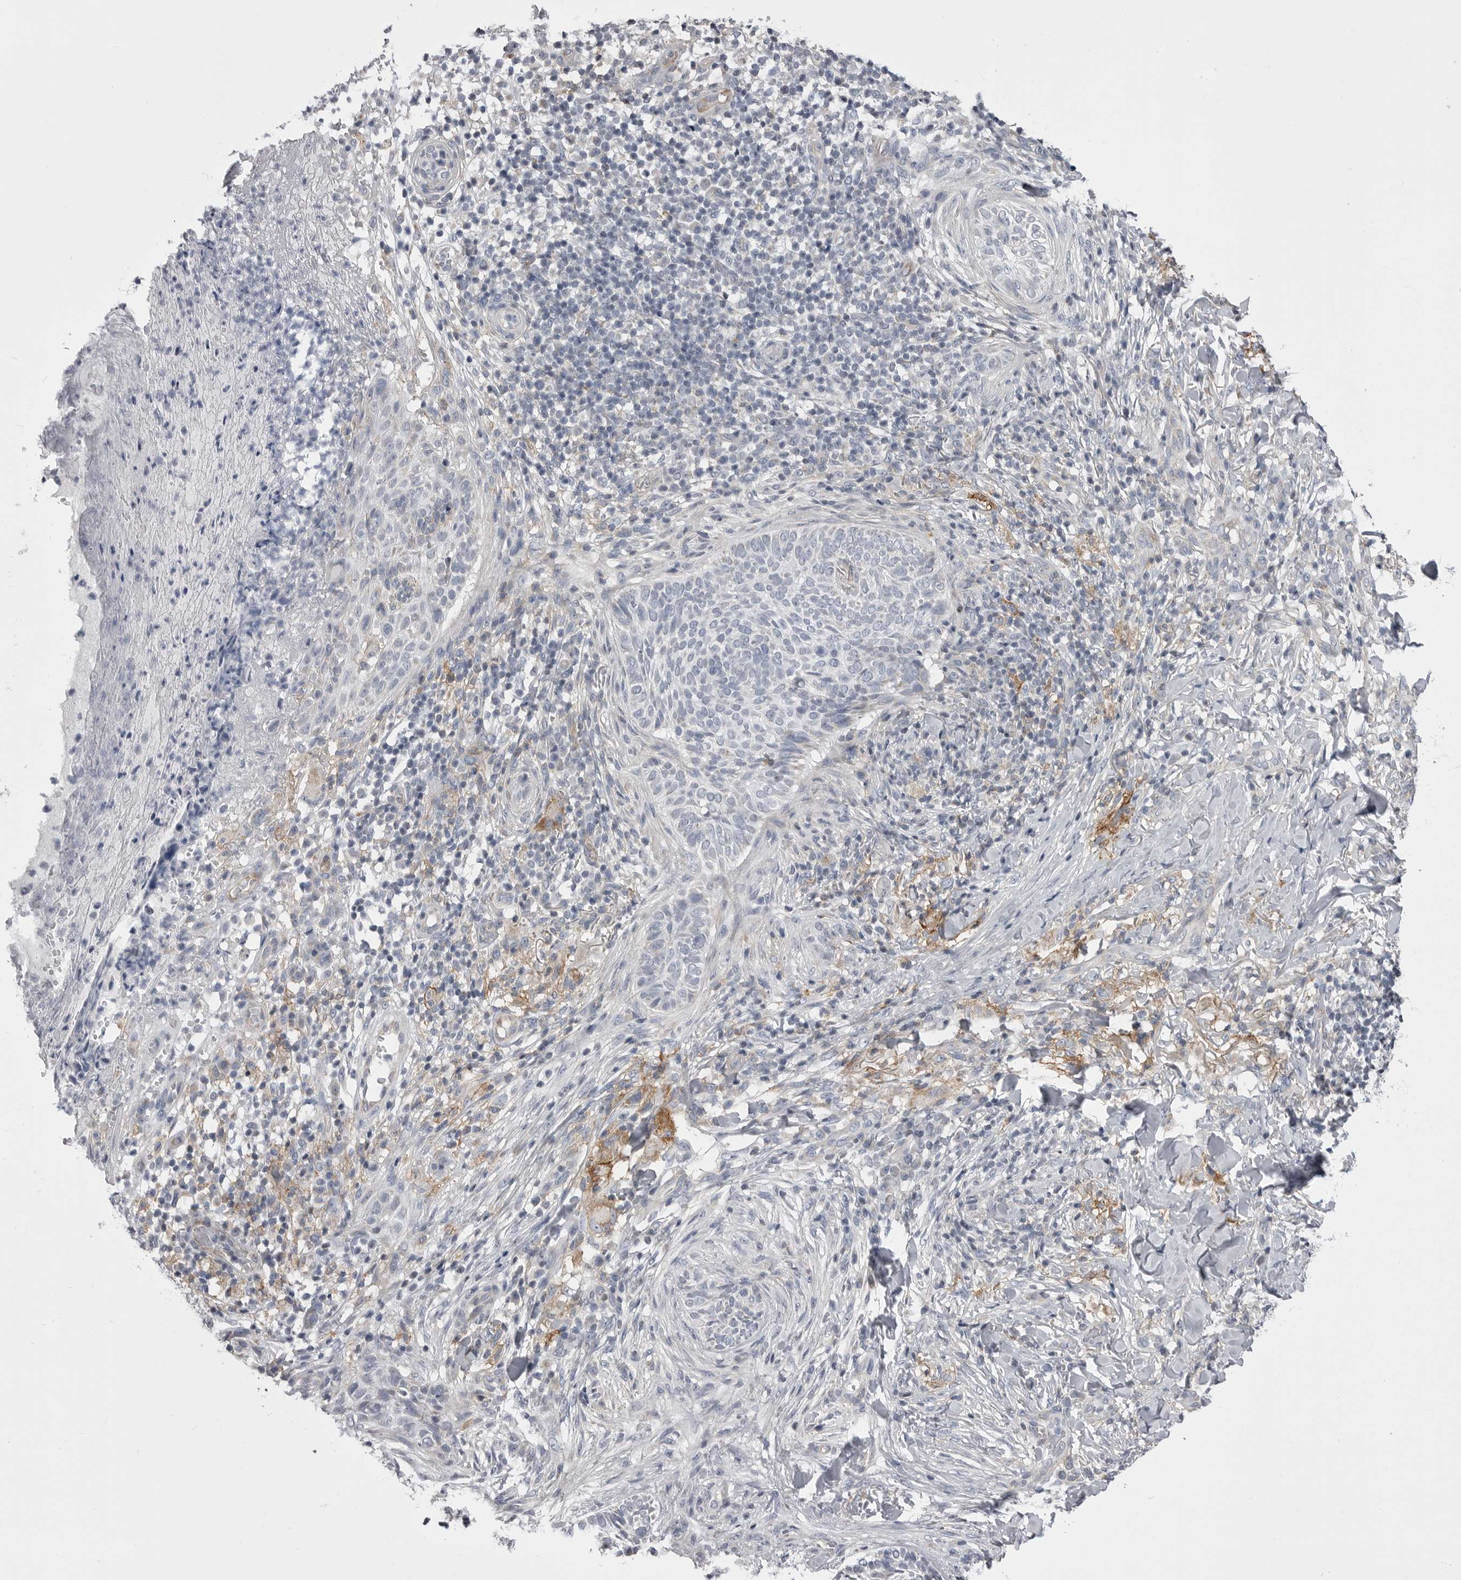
{"staining": {"intensity": "negative", "quantity": "none", "location": "none"}, "tissue": "skin cancer", "cell_type": "Tumor cells", "image_type": "cancer", "snomed": [{"axis": "morphology", "description": "Normal tissue, NOS"}, {"axis": "morphology", "description": "Basal cell carcinoma"}, {"axis": "topography", "description": "Skin"}], "caption": "The photomicrograph displays no significant positivity in tumor cells of skin basal cell carcinoma.", "gene": "OPLAH", "patient": {"sex": "male", "age": 67}}